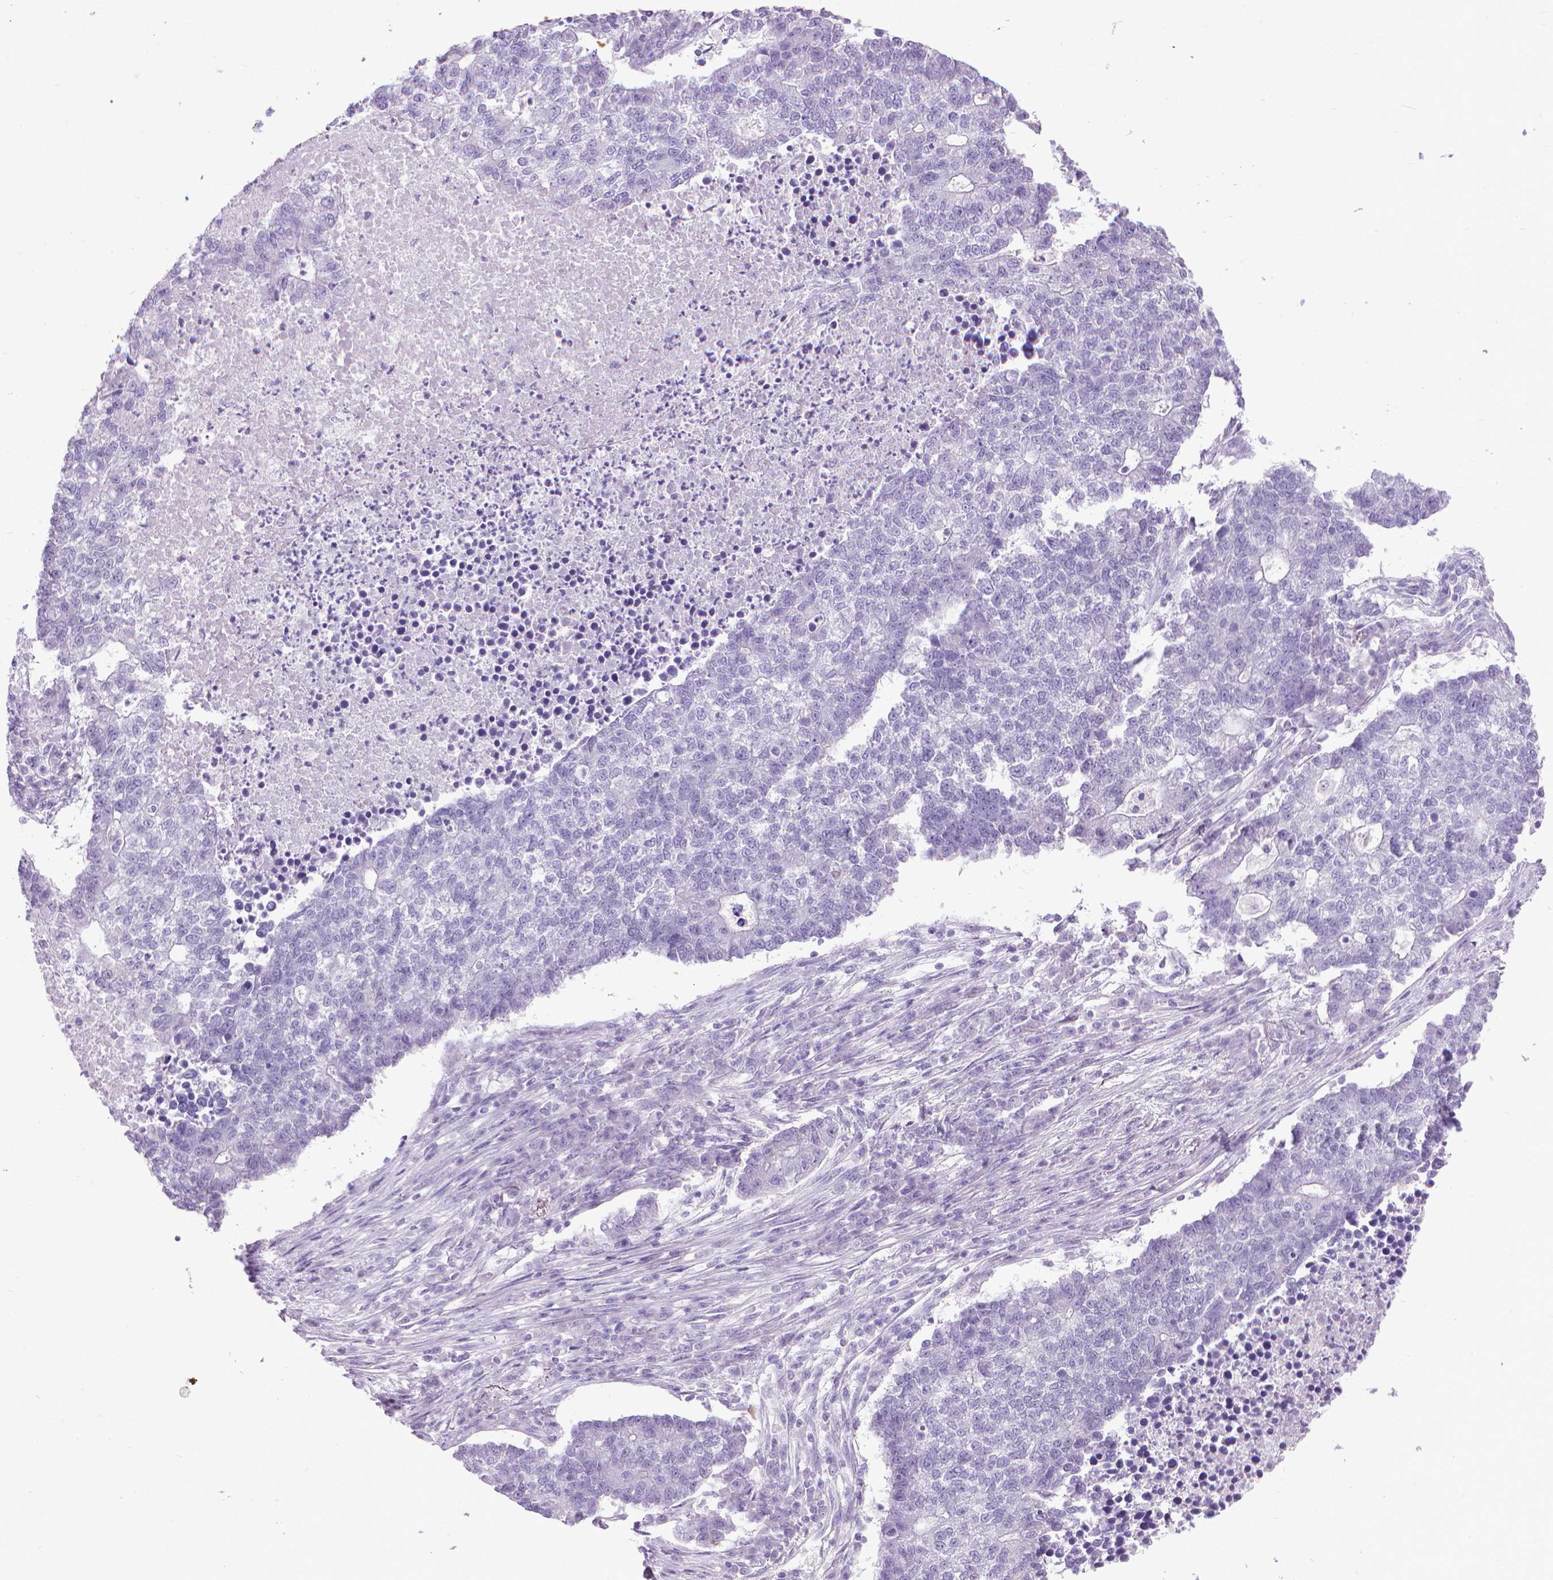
{"staining": {"intensity": "negative", "quantity": "none", "location": "none"}, "tissue": "lung cancer", "cell_type": "Tumor cells", "image_type": "cancer", "snomed": [{"axis": "morphology", "description": "Adenocarcinoma, NOS"}, {"axis": "topography", "description": "Lung"}], "caption": "DAB immunohistochemical staining of human lung adenocarcinoma exhibits no significant expression in tumor cells.", "gene": "KRT5", "patient": {"sex": "male", "age": 57}}